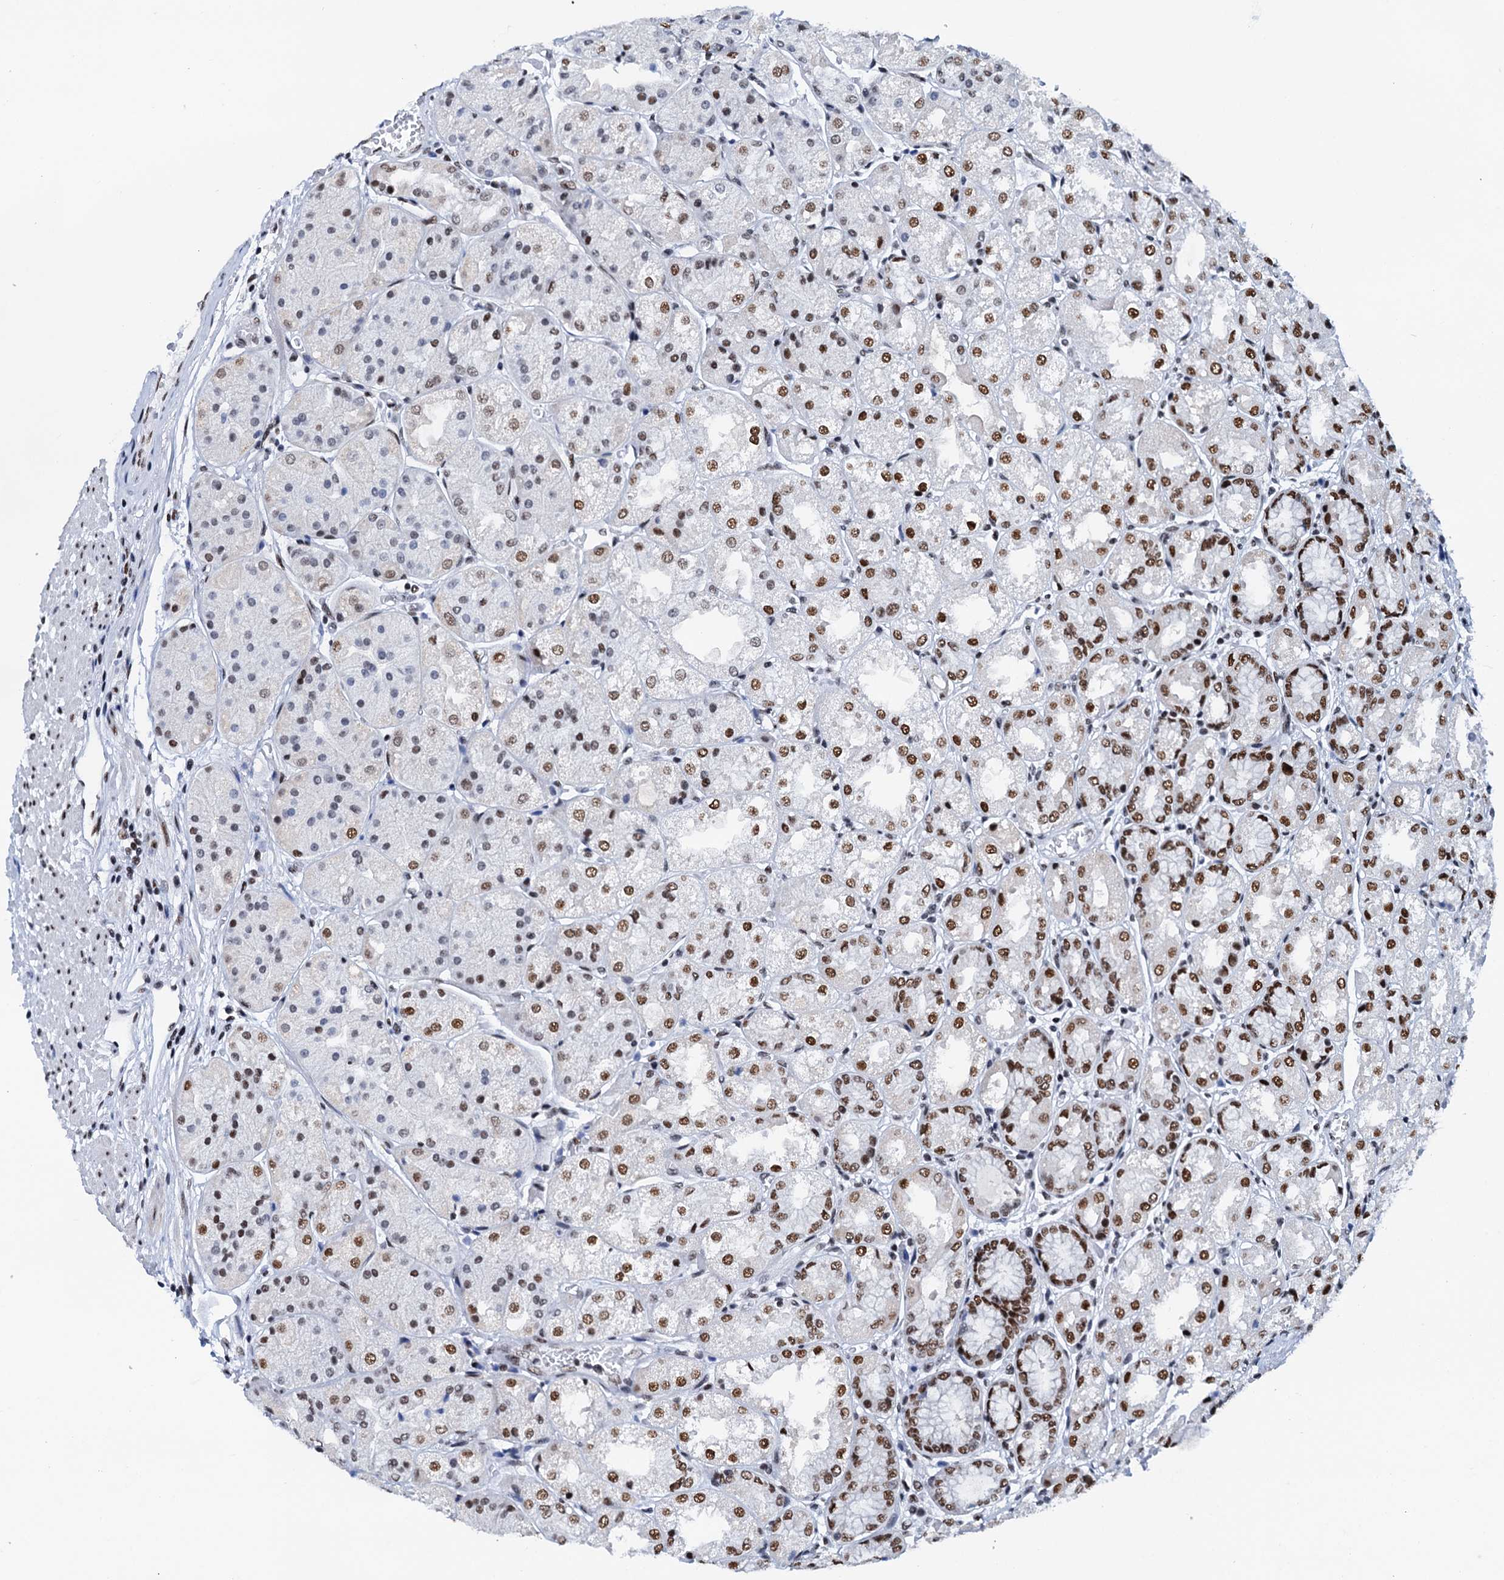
{"staining": {"intensity": "strong", "quantity": "25%-75%", "location": "nuclear"}, "tissue": "stomach", "cell_type": "Glandular cells", "image_type": "normal", "snomed": [{"axis": "morphology", "description": "Normal tissue, NOS"}, {"axis": "topography", "description": "Stomach, upper"}], "caption": "An immunohistochemistry photomicrograph of benign tissue is shown. Protein staining in brown highlights strong nuclear positivity in stomach within glandular cells.", "gene": "SLTM", "patient": {"sex": "male", "age": 72}}